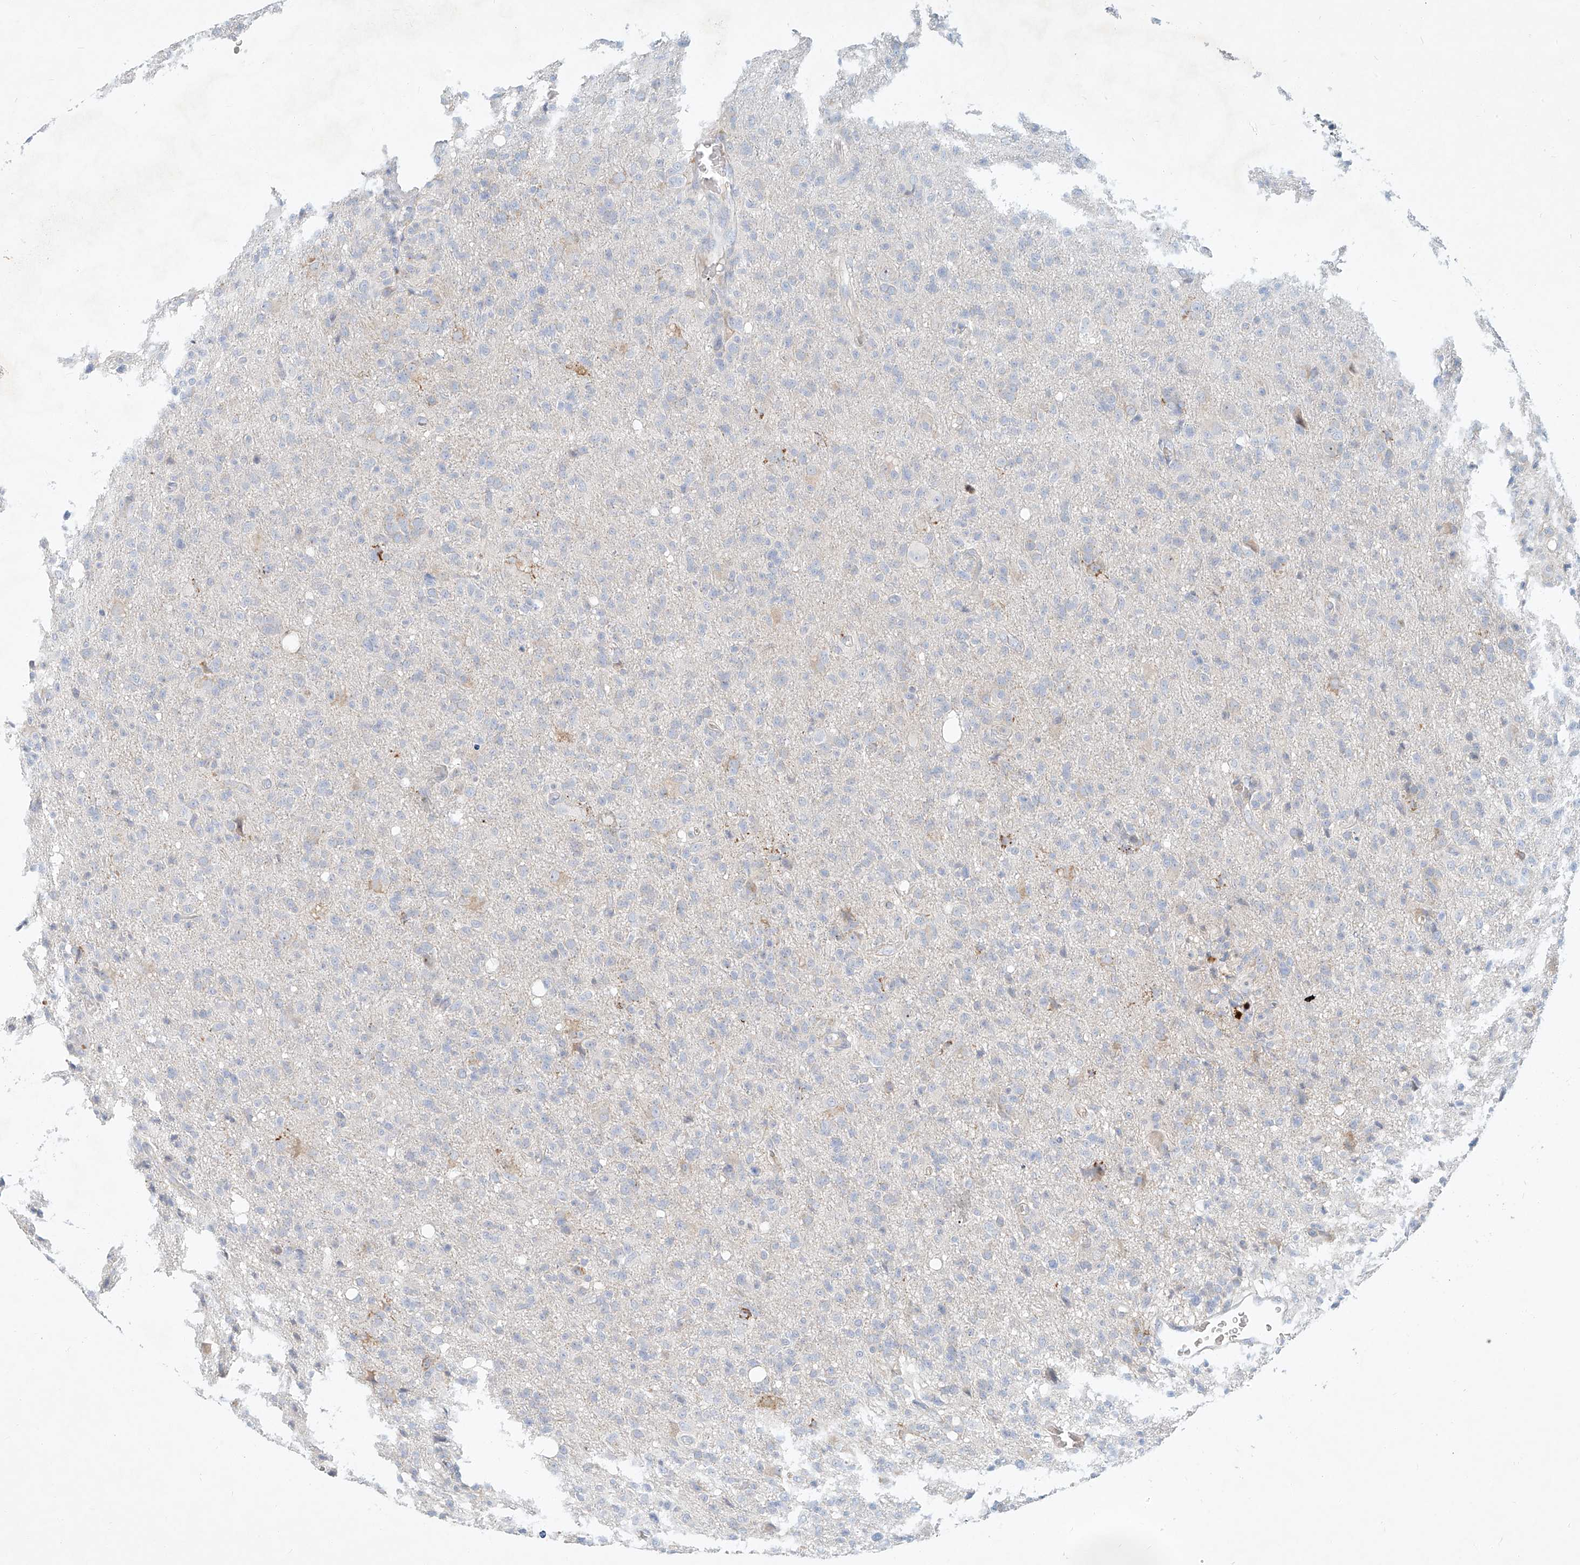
{"staining": {"intensity": "negative", "quantity": "none", "location": "none"}, "tissue": "glioma", "cell_type": "Tumor cells", "image_type": "cancer", "snomed": [{"axis": "morphology", "description": "Glioma, malignant, High grade"}, {"axis": "topography", "description": "Brain"}], "caption": "The histopathology image reveals no significant positivity in tumor cells of high-grade glioma (malignant).", "gene": "SYTL3", "patient": {"sex": "female", "age": 57}}